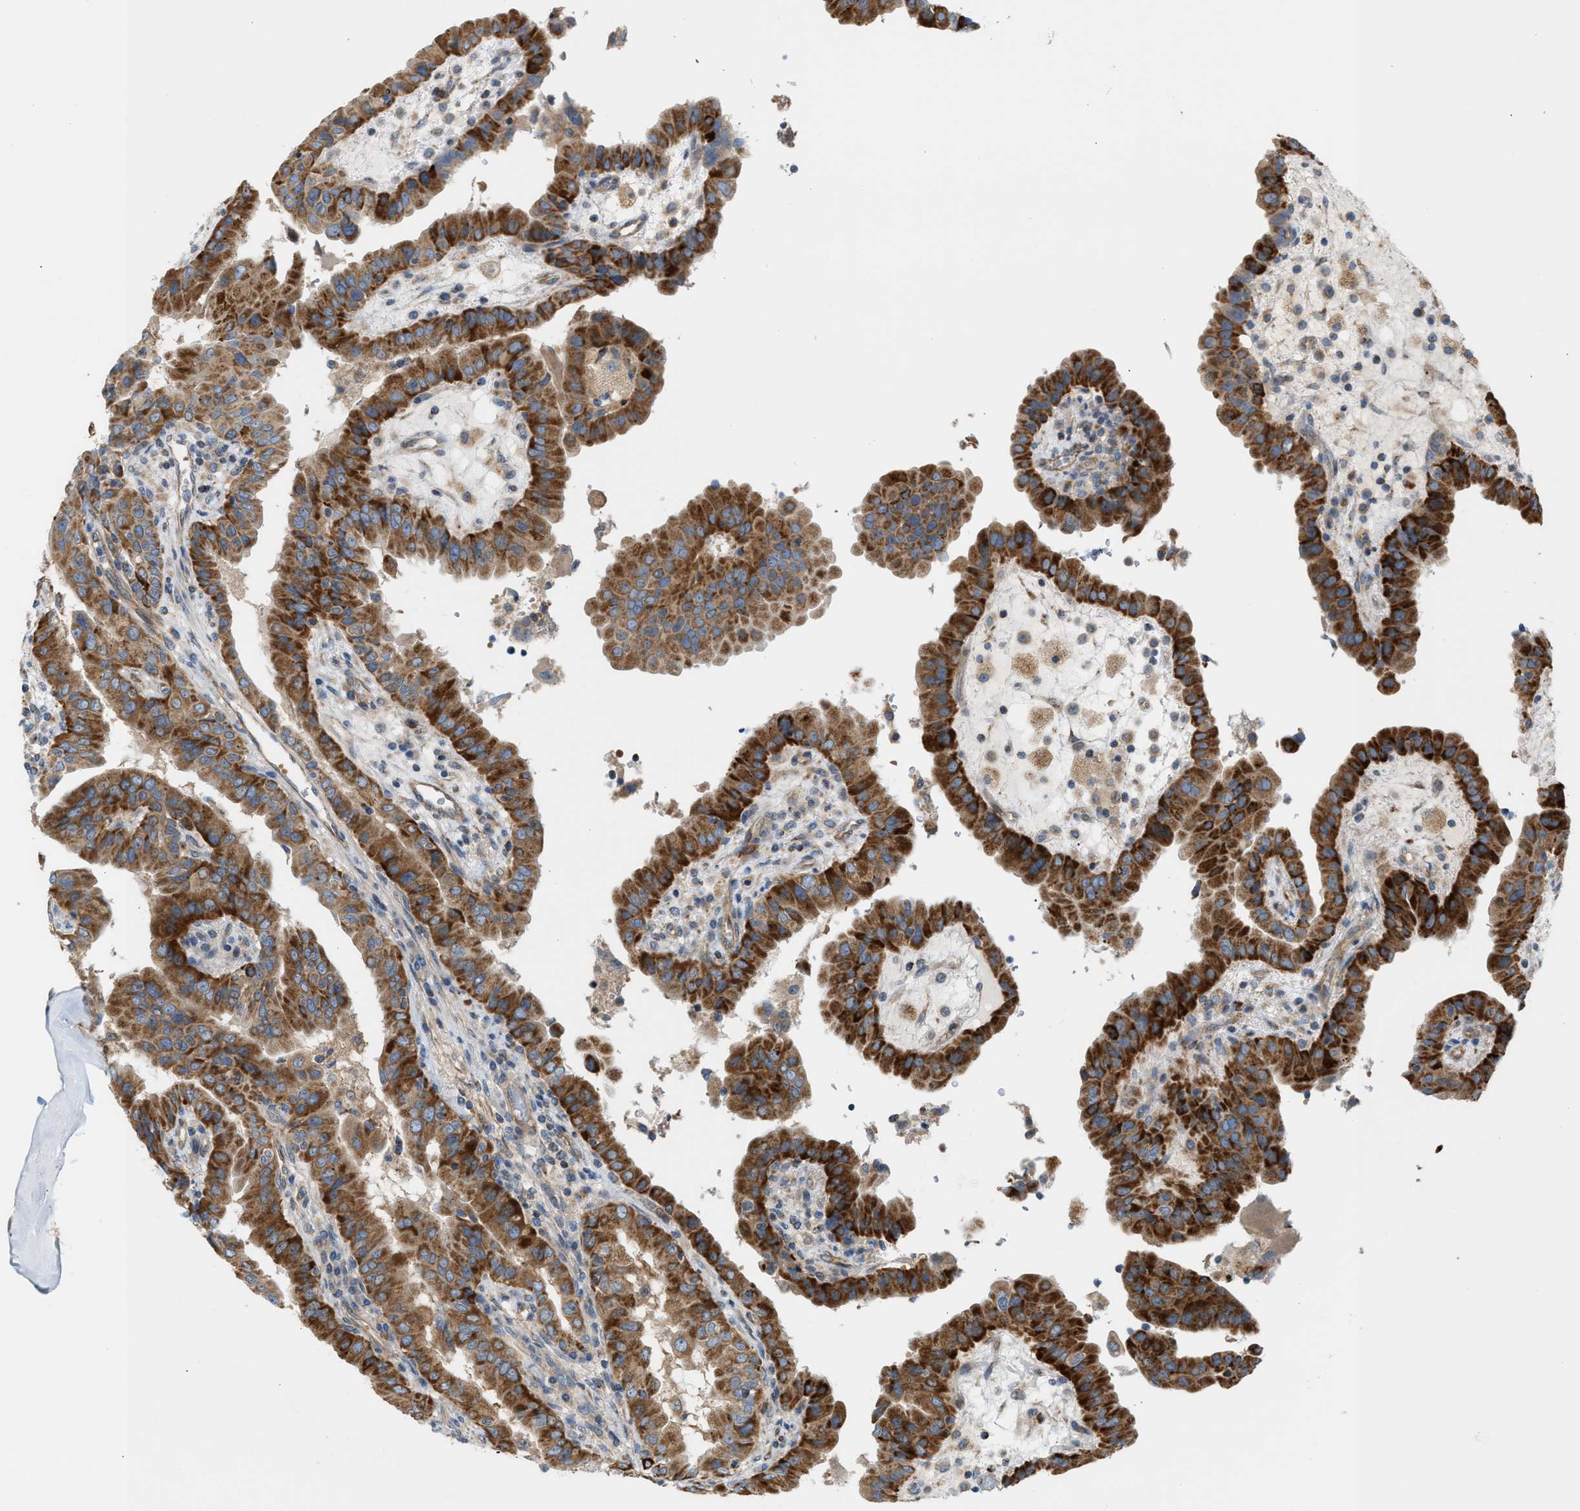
{"staining": {"intensity": "strong", "quantity": ">75%", "location": "cytoplasmic/membranous"}, "tissue": "thyroid cancer", "cell_type": "Tumor cells", "image_type": "cancer", "snomed": [{"axis": "morphology", "description": "Papillary adenocarcinoma, NOS"}, {"axis": "topography", "description": "Thyroid gland"}], "caption": "High-power microscopy captured an immunohistochemistry (IHC) image of thyroid papillary adenocarcinoma, revealing strong cytoplasmic/membranous staining in about >75% of tumor cells.", "gene": "PDCL", "patient": {"sex": "male", "age": 33}}